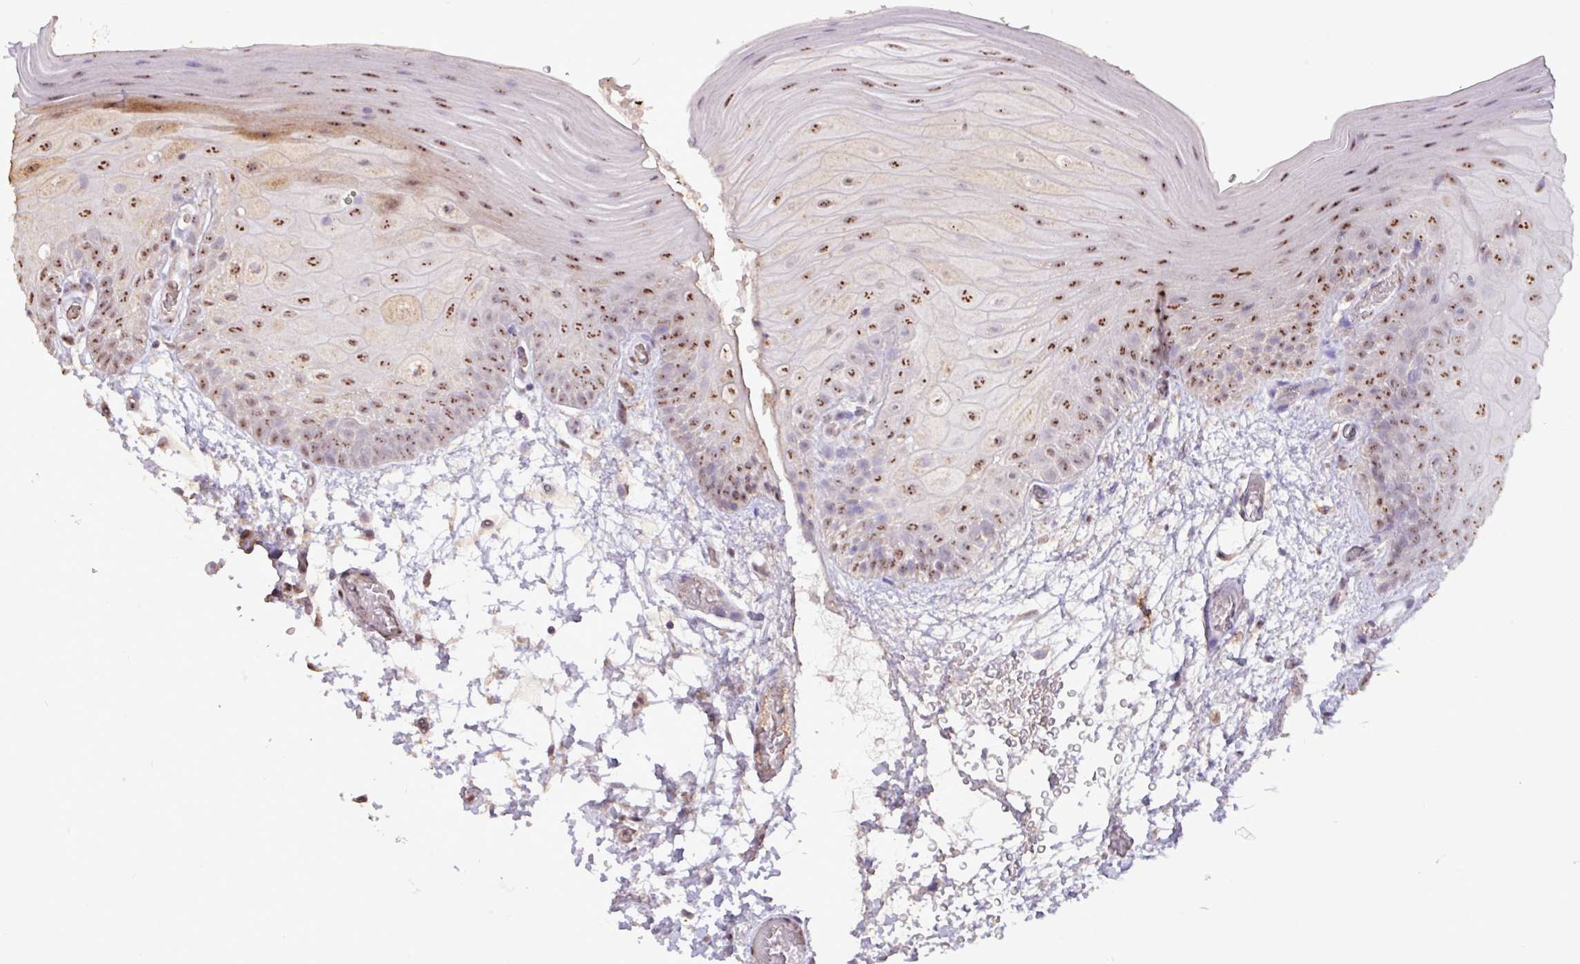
{"staining": {"intensity": "moderate", "quantity": ">75%", "location": "nuclear"}, "tissue": "oral mucosa", "cell_type": "Squamous epithelial cells", "image_type": "normal", "snomed": [{"axis": "morphology", "description": "Normal tissue, NOS"}, {"axis": "morphology", "description": "Squamous cell carcinoma, NOS"}, {"axis": "topography", "description": "Oral tissue"}, {"axis": "topography", "description": "Tounge, NOS"}, {"axis": "topography", "description": "Head-Neck"}], "caption": "DAB (3,3'-diaminobenzidine) immunohistochemical staining of benign human oral mucosa displays moderate nuclear protein expression in approximately >75% of squamous epithelial cells.", "gene": "L3MBTL3", "patient": {"sex": "male", "age": 76}}